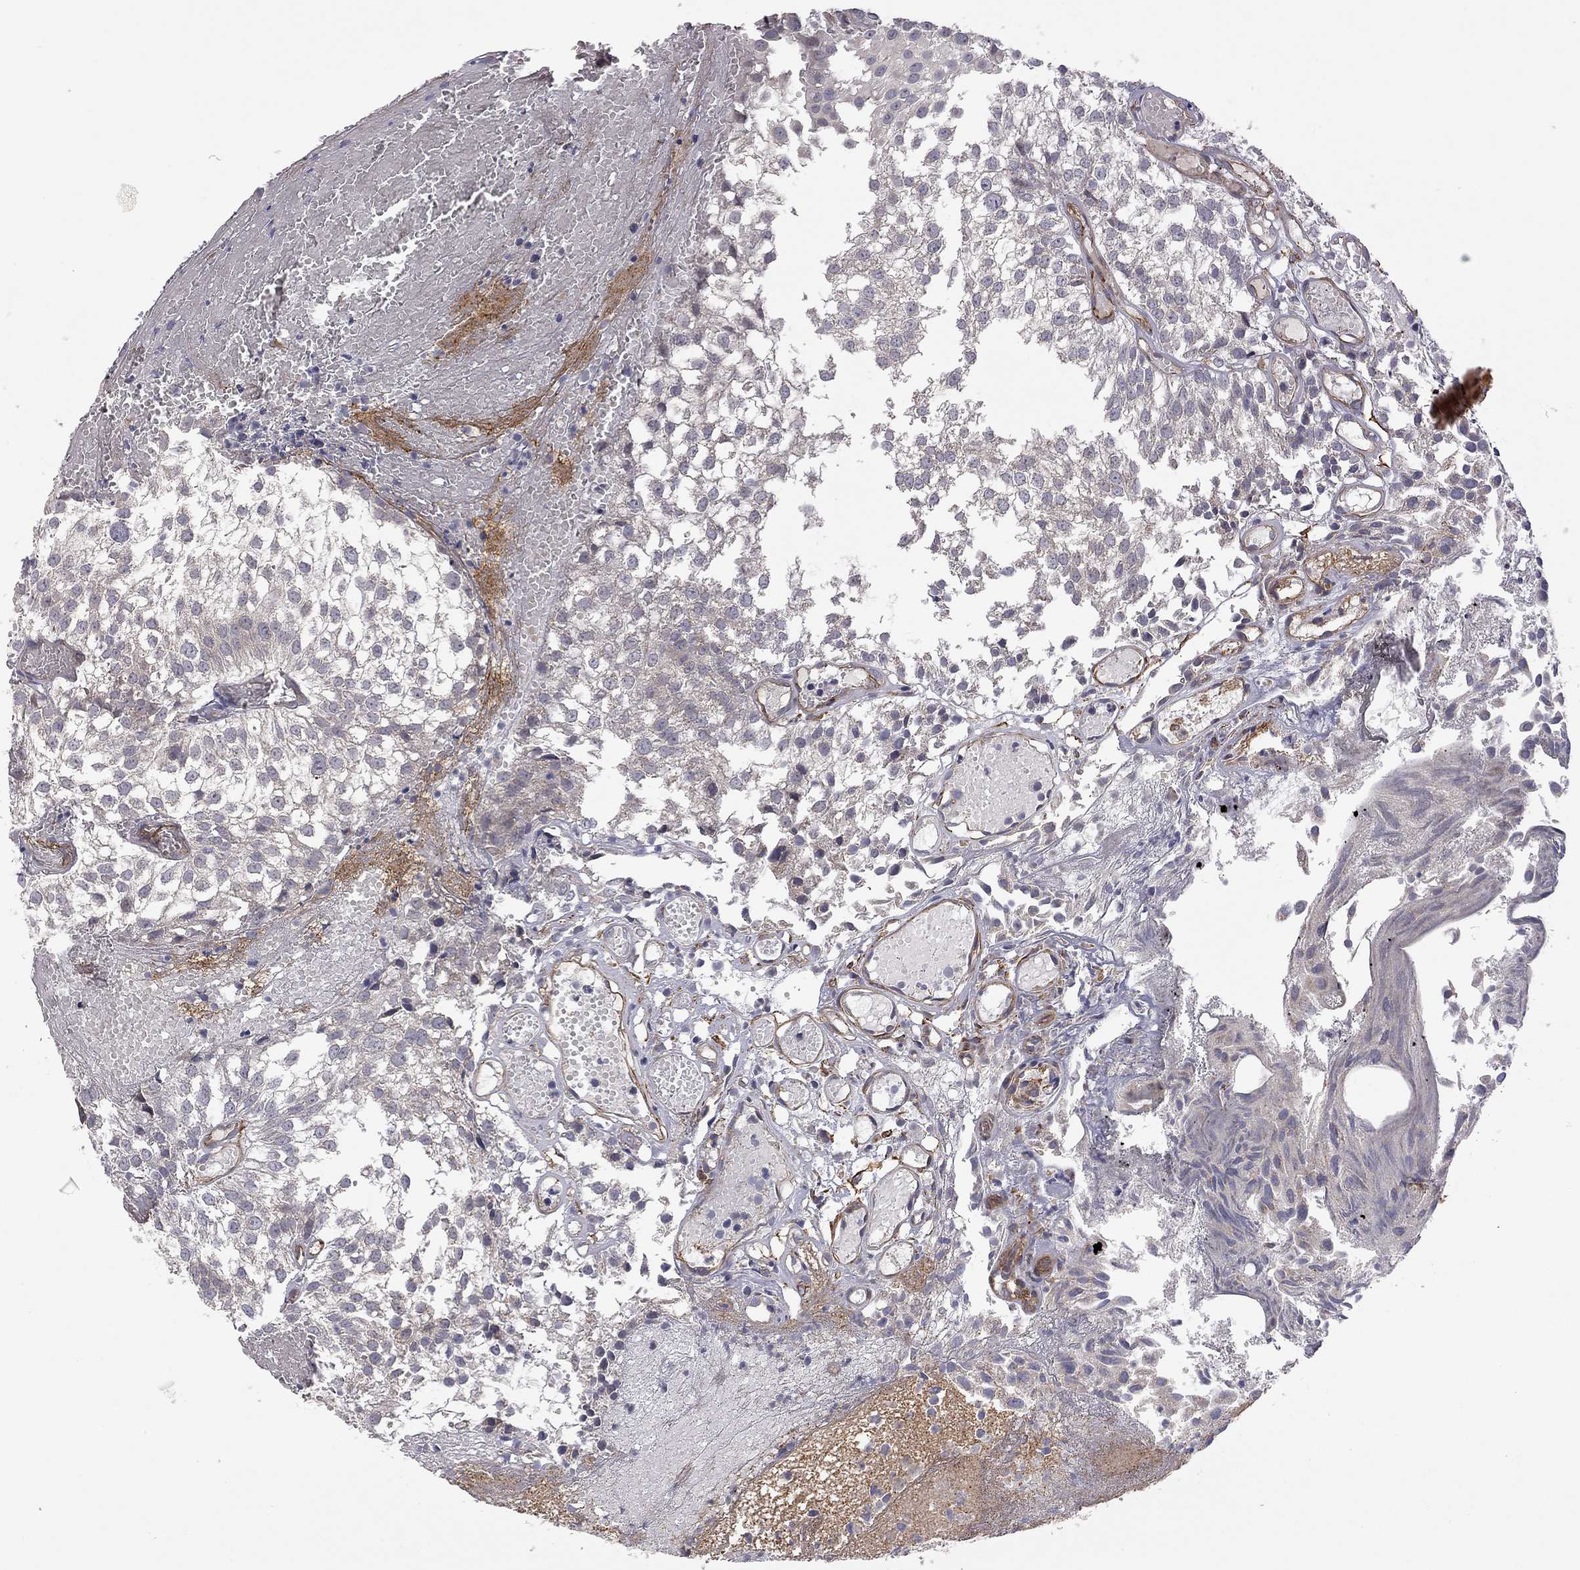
{"staining": {"intensity": "negative", "quantity": "none", "location": "none"}, "tissue": "urothelial cancer", "cell_type": "Tumor cells", "image_type": "cancer", "snomed": [{"axis": "morphology", "description": "Urothelial carcinoma, Low grade"}, {"axis": "topography", "description": "Urinary bladder"}], "caption": "Image shows no significant protein positivity in tumor cells of urothelial cancer. The staining is performed using DAB (3,3'-diaminobenzidine) brown chromogen with nuclei counter-stained in using hematoxylin.", "gene": "EXOC3L2", "patient": {"sex": "male", "age": 79}}